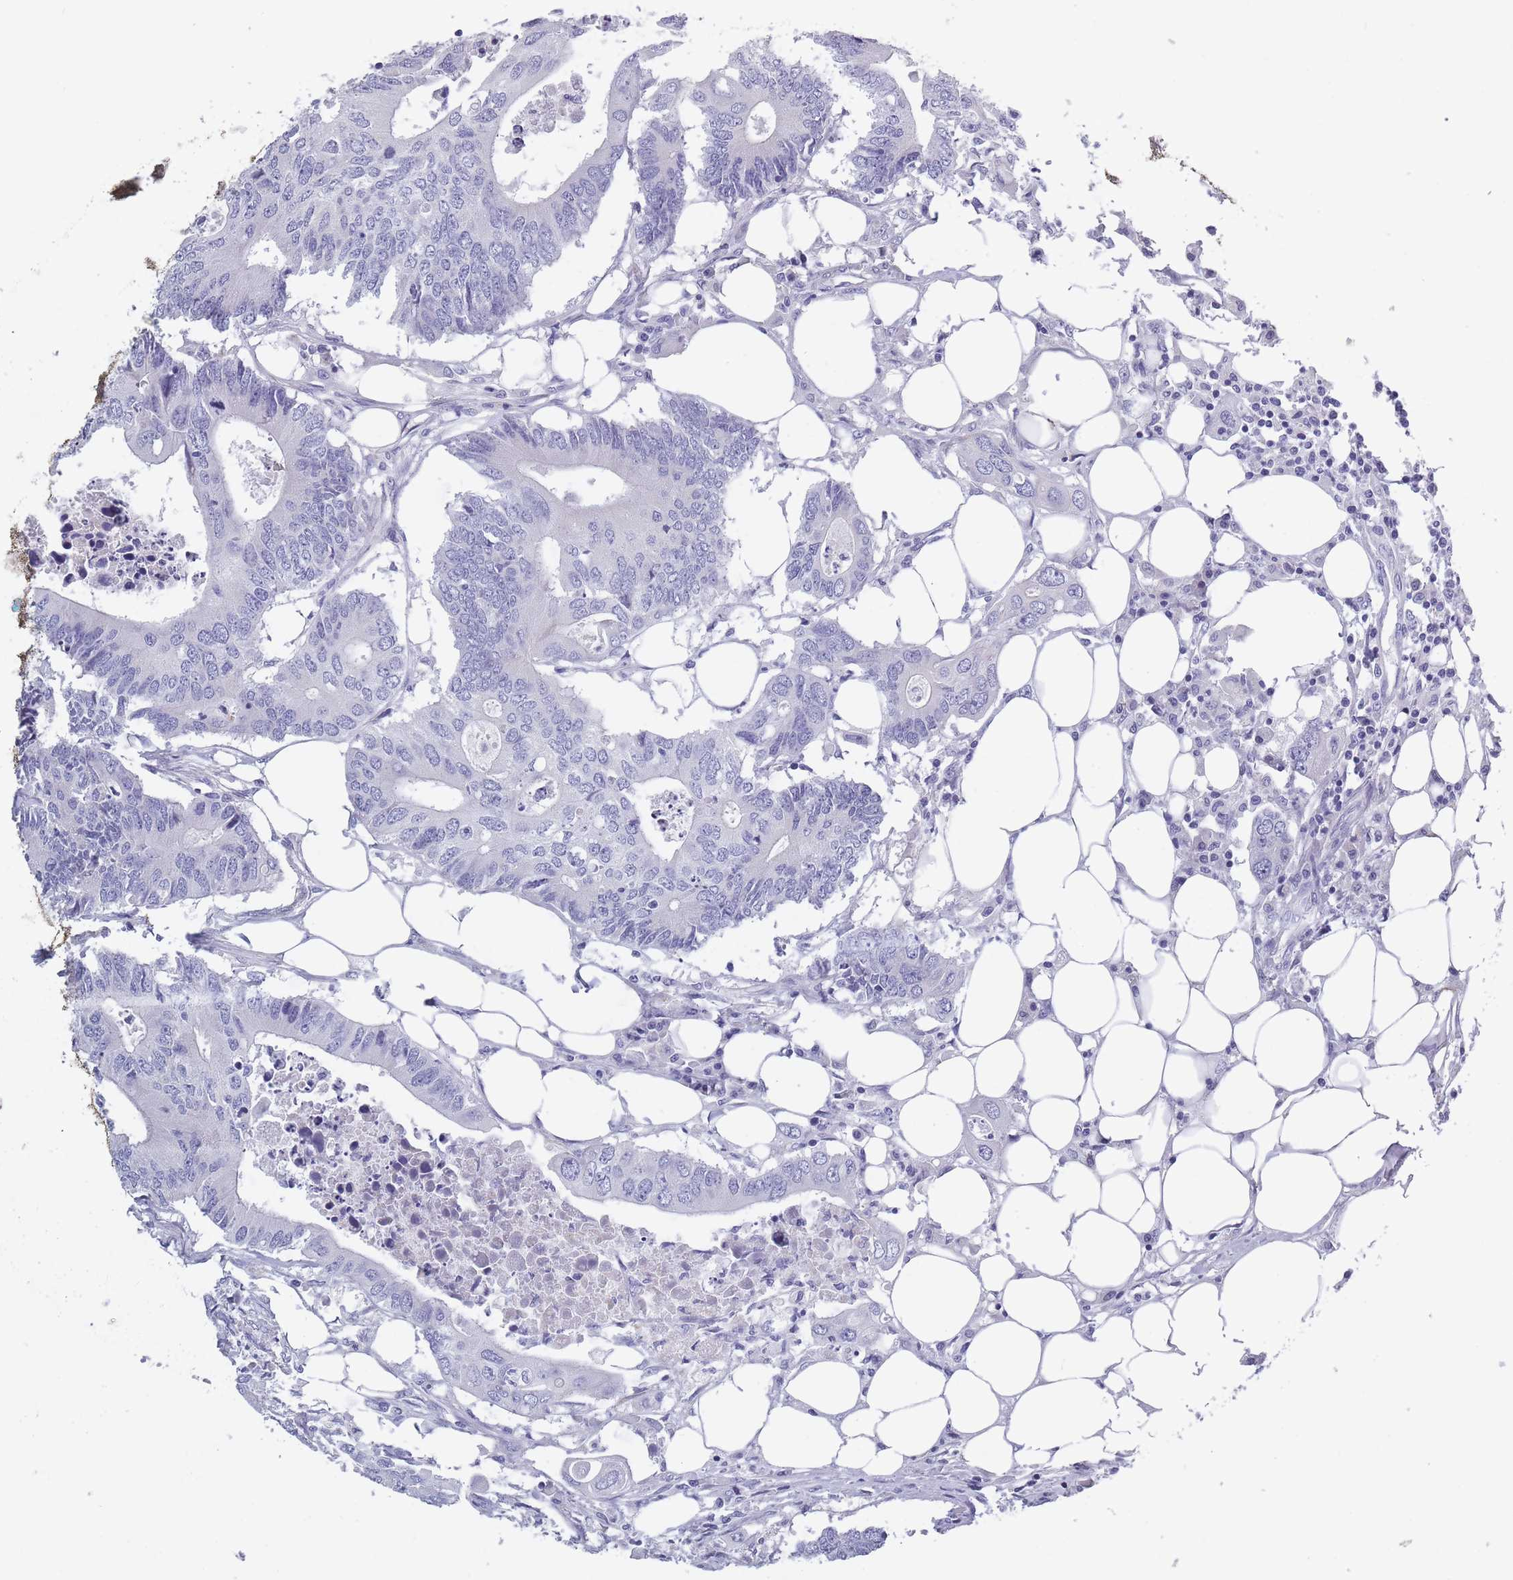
{"staining": {"intensity": "negative", "quantity": "none", "location": "none"}, "tissue": "colorectal cancer", "cell_type": "Tumor cells", "image_type": "cancer", "snomed": [{"axis": "morphology", "description": "Adenocarcinoma, NOS"}, {"axis": "topography", "description": "Colon"}], "caption": "There is no significant positivity in tumor cells of adenocarcinoma (colorectal). The staining is performed using DAB brown chromogen with nuclei counter-stained in using hematoxylin.", "gene": "OR4C5", "patient": {"sex": "male", "age": 71}}